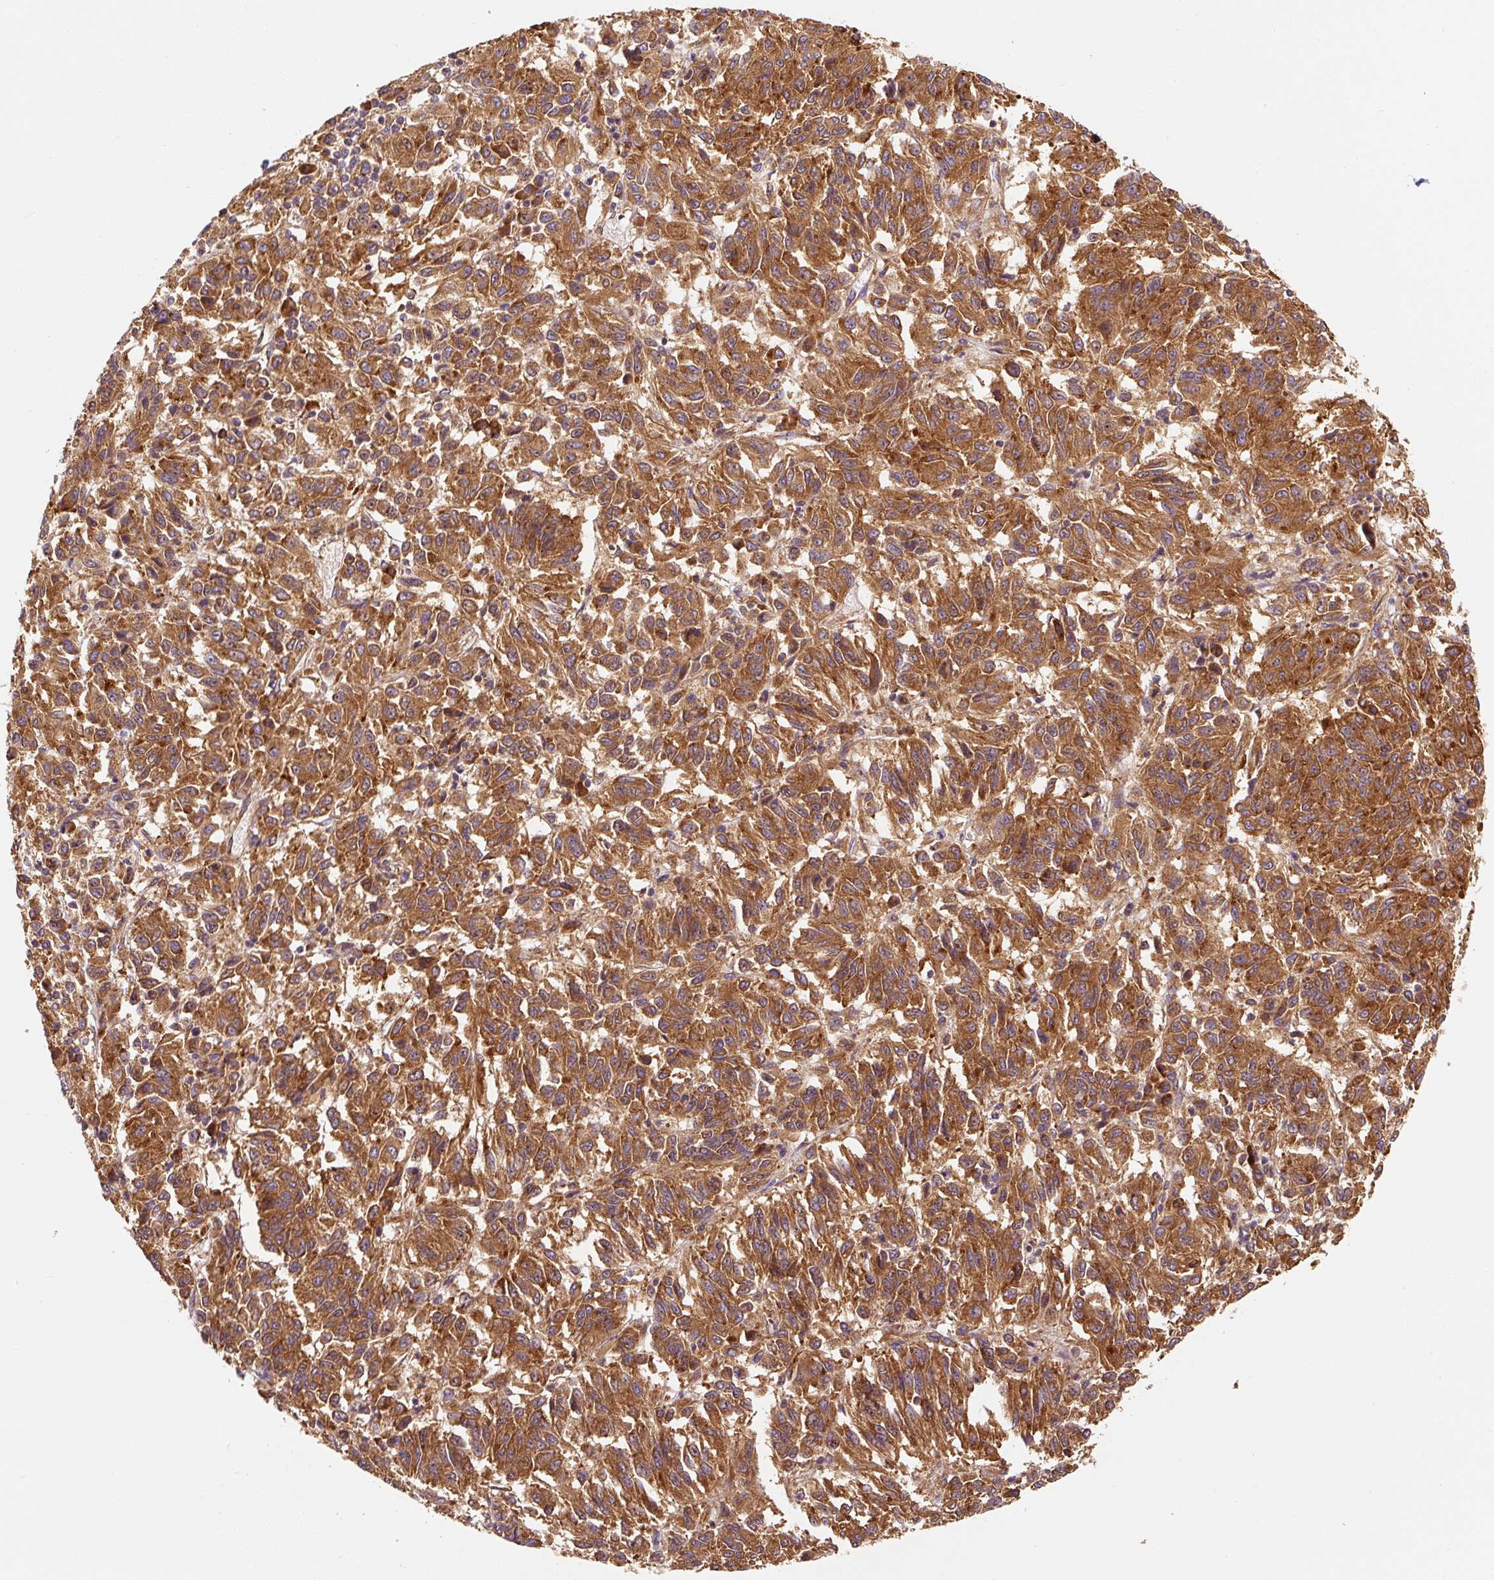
{"staining": {"intensity": "strong", "quantity": ">75%", "location": "cytoplasmic/membranous"}, "tissue": "melanoma", "cell_type": "Tumor cells", "image_type": "cancer", "snomed": [{"axis": "morphology", "description": "Malignant melanoma, Metastatic site"}, {"axis": "topography", "description": "Lung"}], "caption": "Immunohistochemical staining of human melanoma demonstrates high levels of strong cytoplasmic/membranous staining in about >75% of tumor cells.", "gene": "EIF2S2", "patient": {"sex": "male", "age": 64}}